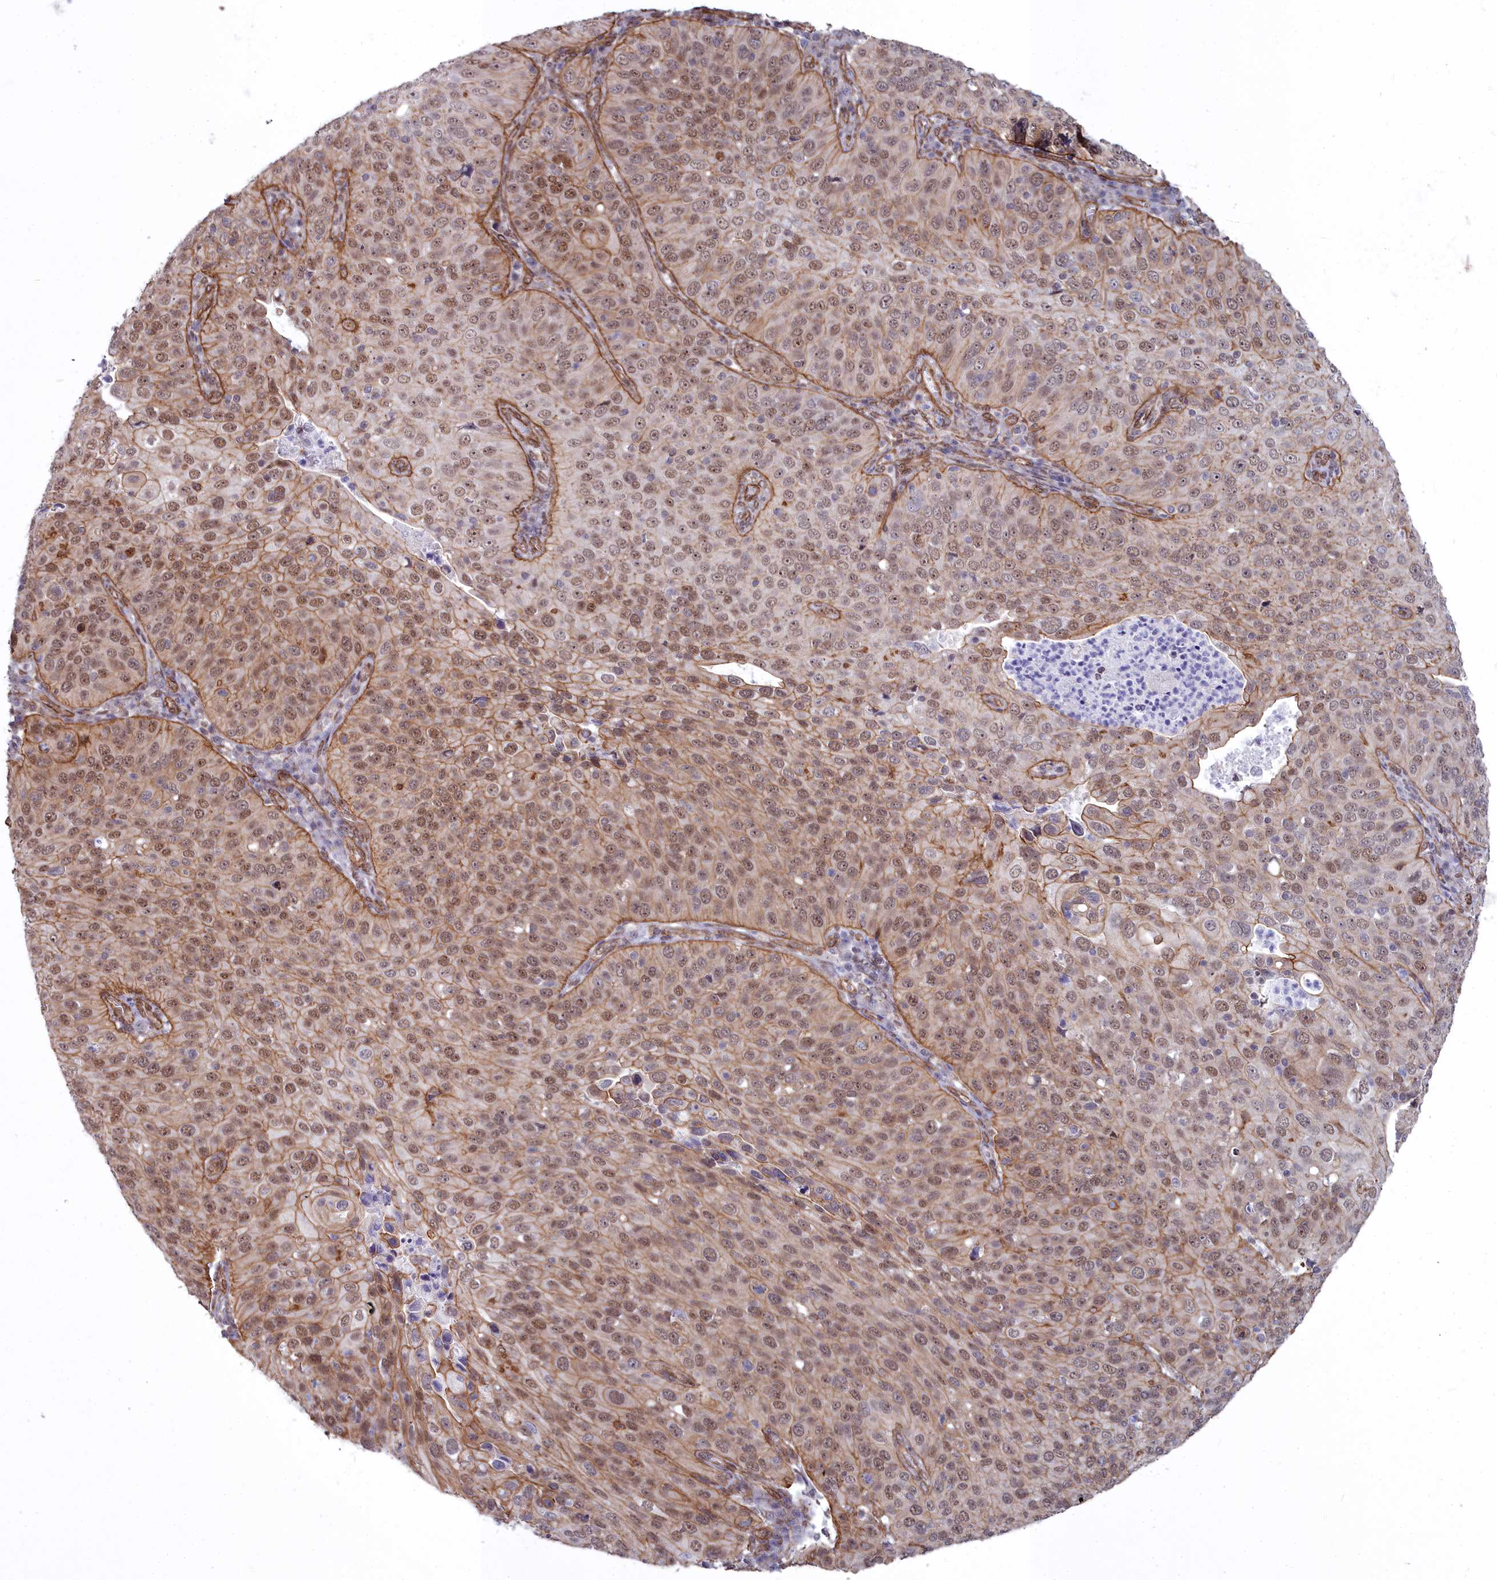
{"staining": {"intensity": "moderate", "quantity": ">75%", "location": "cytoplasmic/membranous,nuclear"}, "tissue": "cervical cancer", "cell_type": "Tumor cells", "image_type": "cancer", "snomed": [{"axis": "morphology", "description": "Squamous cell carcinoma, NOS"}, {"axis": "topography", "description": "Cervix"}], "caption": "Cervical cancer was stained to show a protein in brown. There is medium levels of moderate cytoplasmic/membranous and nuclear positivity in approximately >75% of tumor cells.", "gene": "YJU2", "patient": {"sex": "female", "age": 36}}